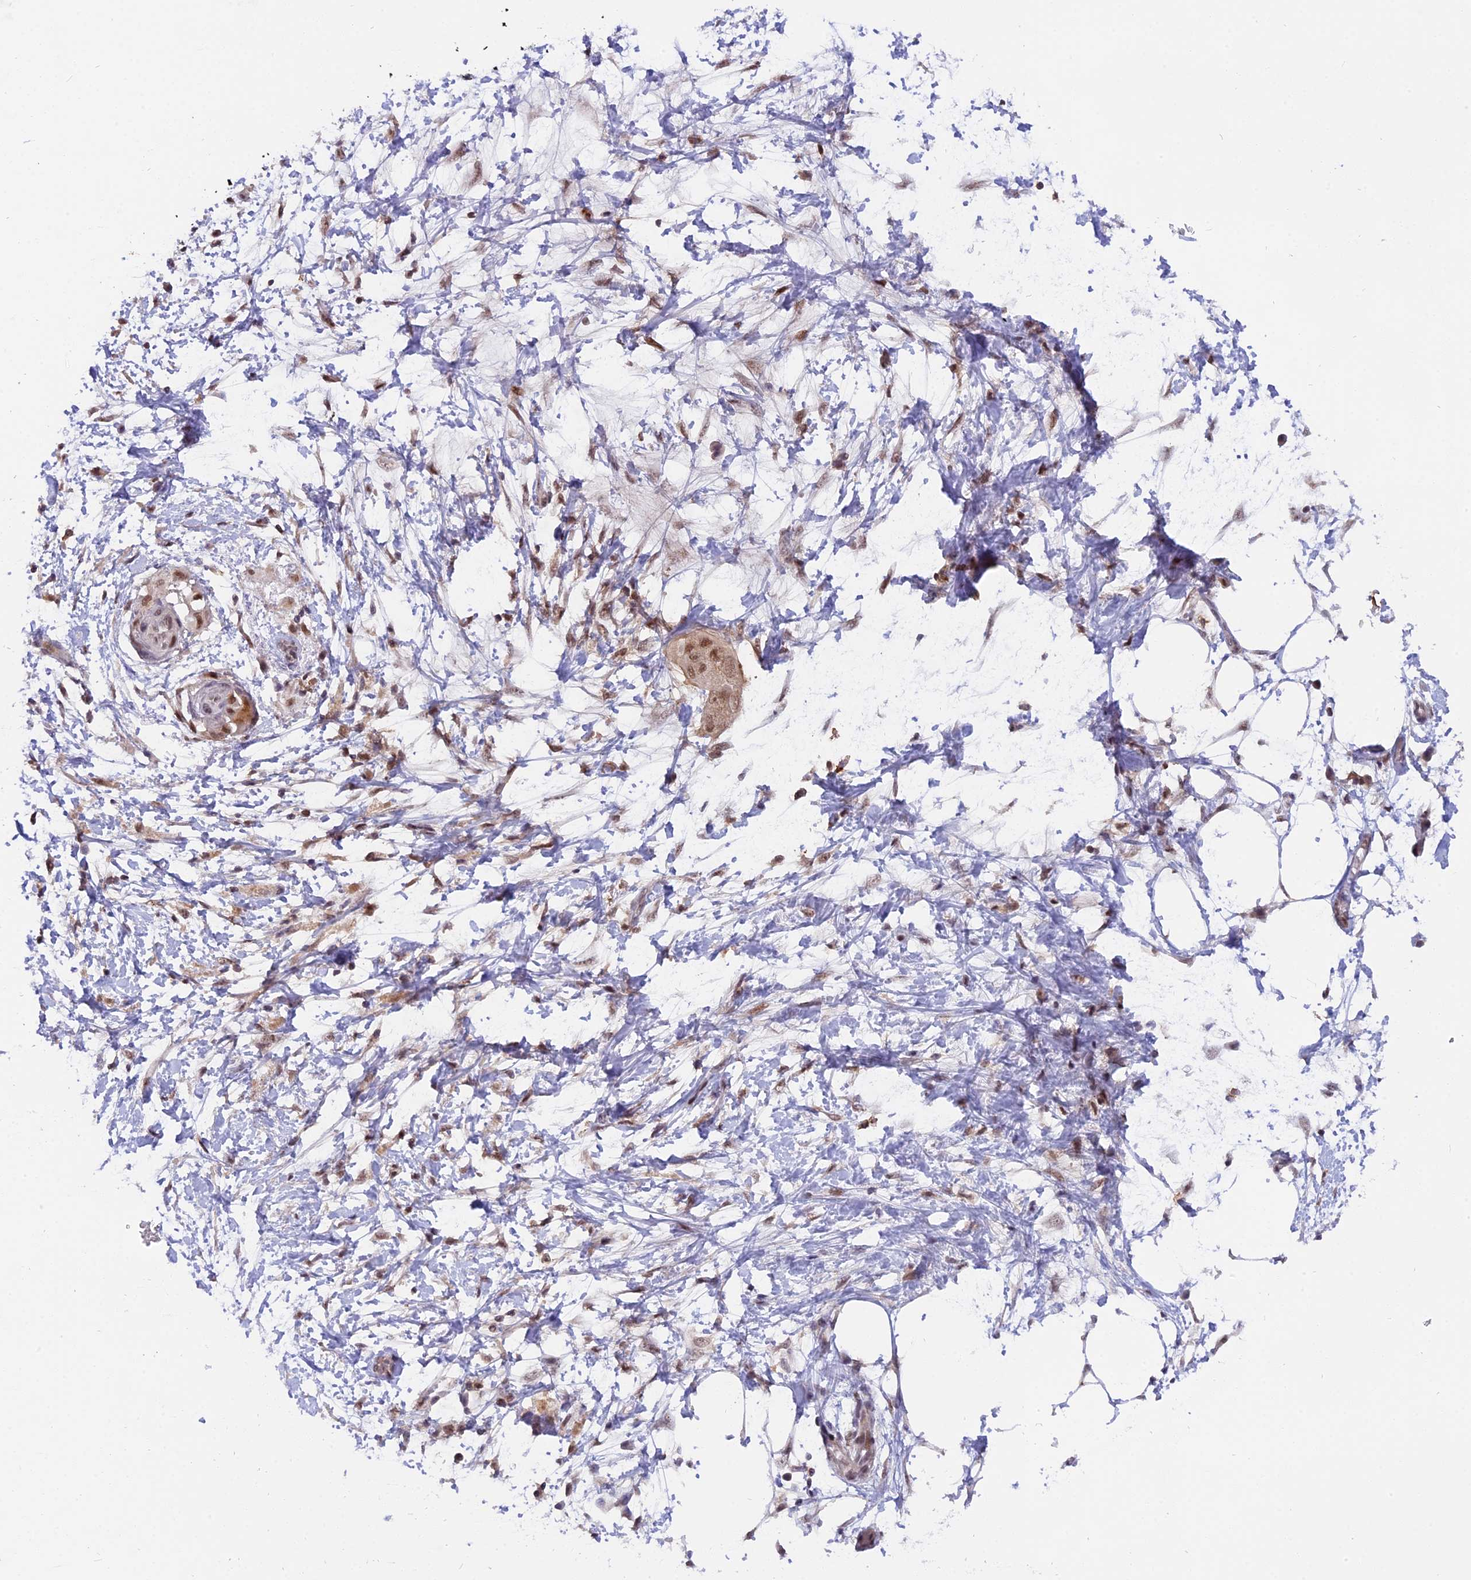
{"staining": {"intensity": "moderate", "quantity": ">75%", "location": "nuclear"}, "tissue": "pancreatic cancer", "cell_type": "Tumor cells", "image_type": "cancer", "snomed": [{"axis": "morphology", "description": "Adenocarcinoma, NOS"}, {"axis": "topography", "description": "Pancreas"}], "caption": "Human pancreatic adenocarcinoma stained with a brown dye demonstrates moderate nuclear positive staining in approximately >75% of tumor cells.", "gene": "TADA3", "patient": {"sex": "male", "age": 68}}